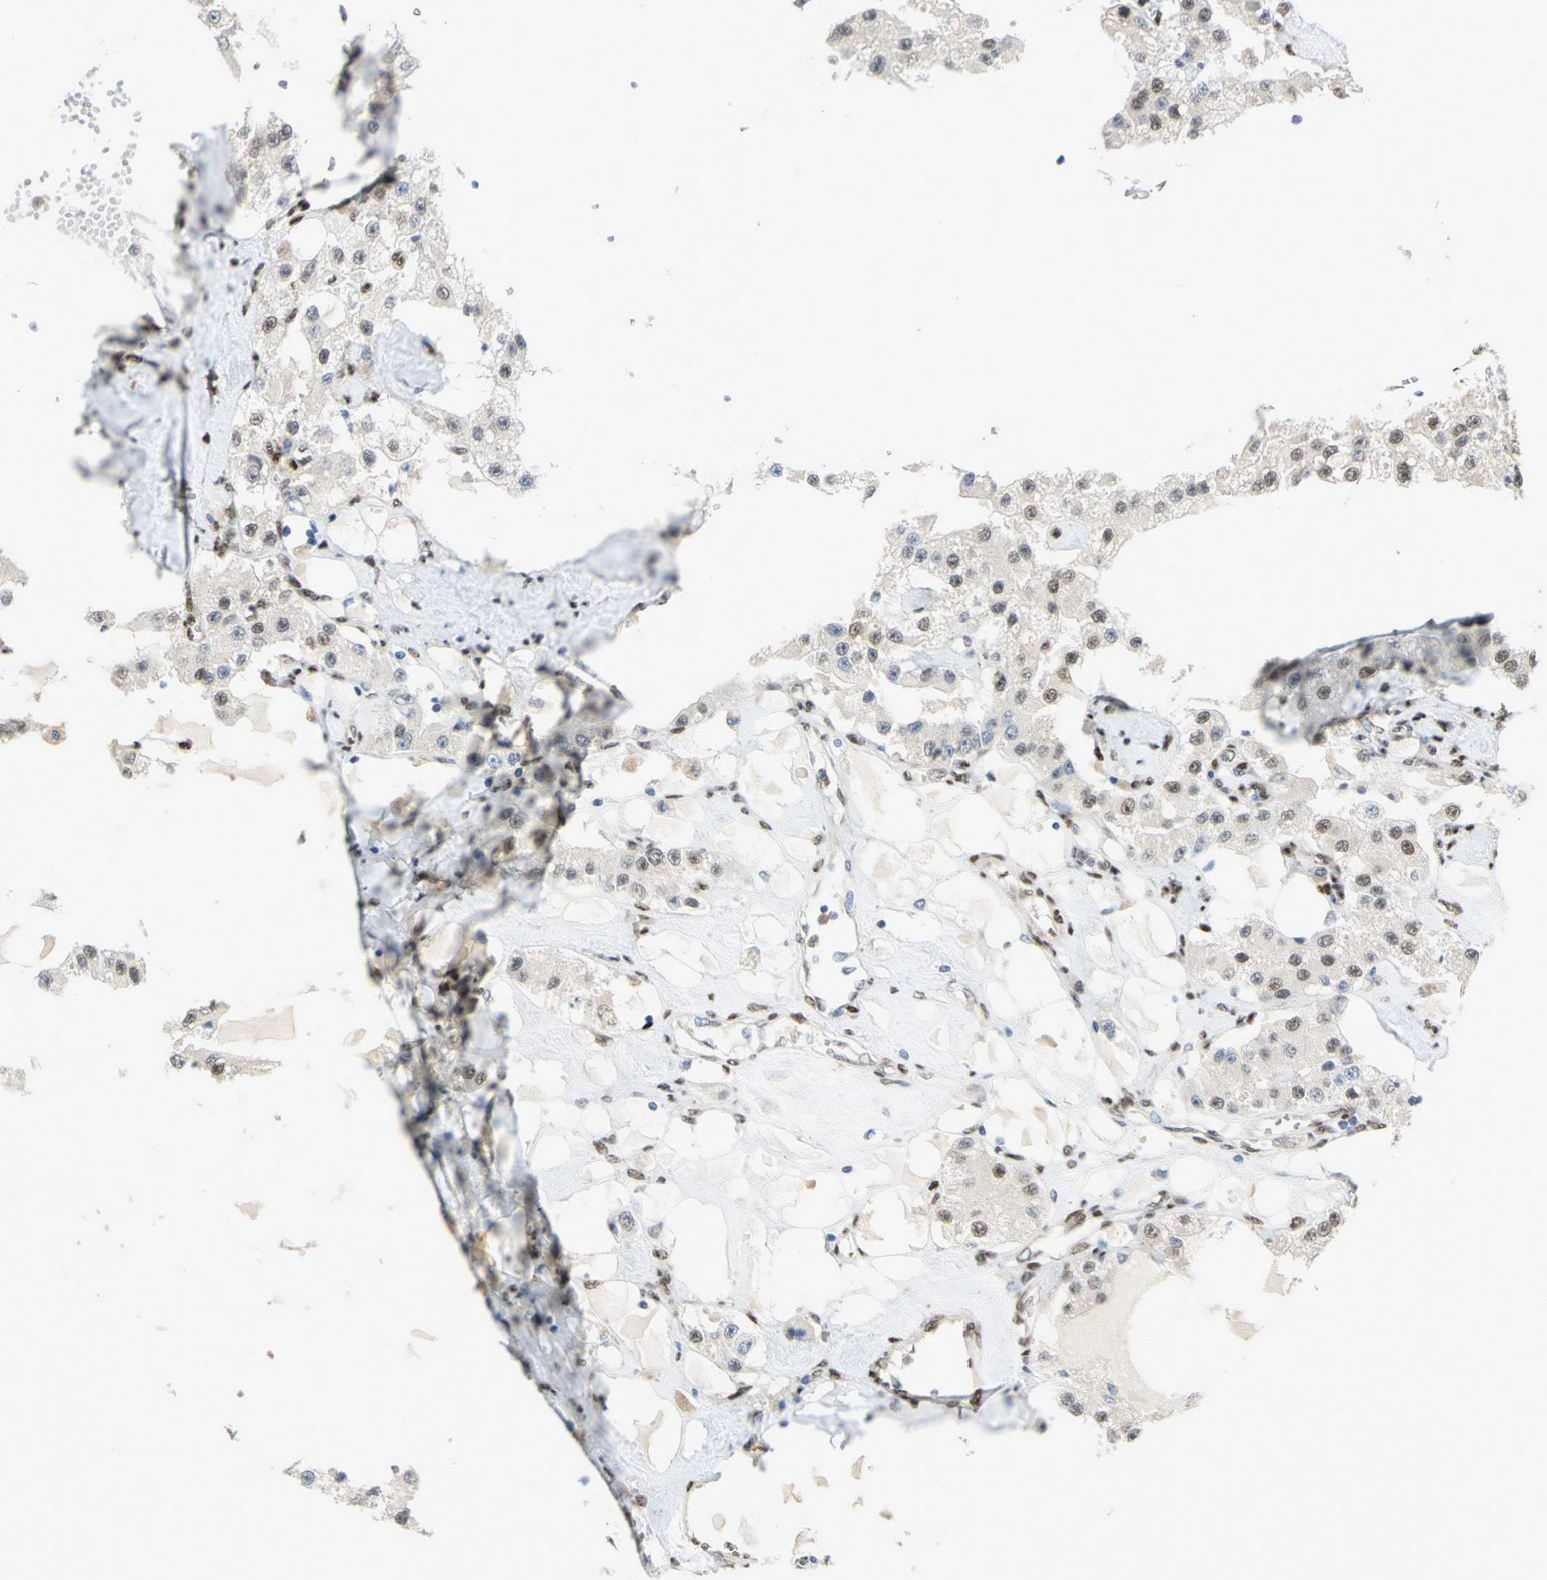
{"staining": {"intensity": "weak", "quantity": "<25%", "location": "cytoplasmic/membranous,nuclear"}, "tissue": "carcinoid", "cell_type": "Tumor cells", "image_type": "cancer", "snomed": [{"axis": "morphology", "description": "Carcinoid, malignant, NOS"}, {"axis": "topography", "description": "Pancreas"}], "caption": "The immunohistochemistry photomicrograph has no significant expression in tumor cells of carcinoid (malignant) tissue.", "gene": "RBFOX2", "patient": {"sex": "male", "age": 41}}